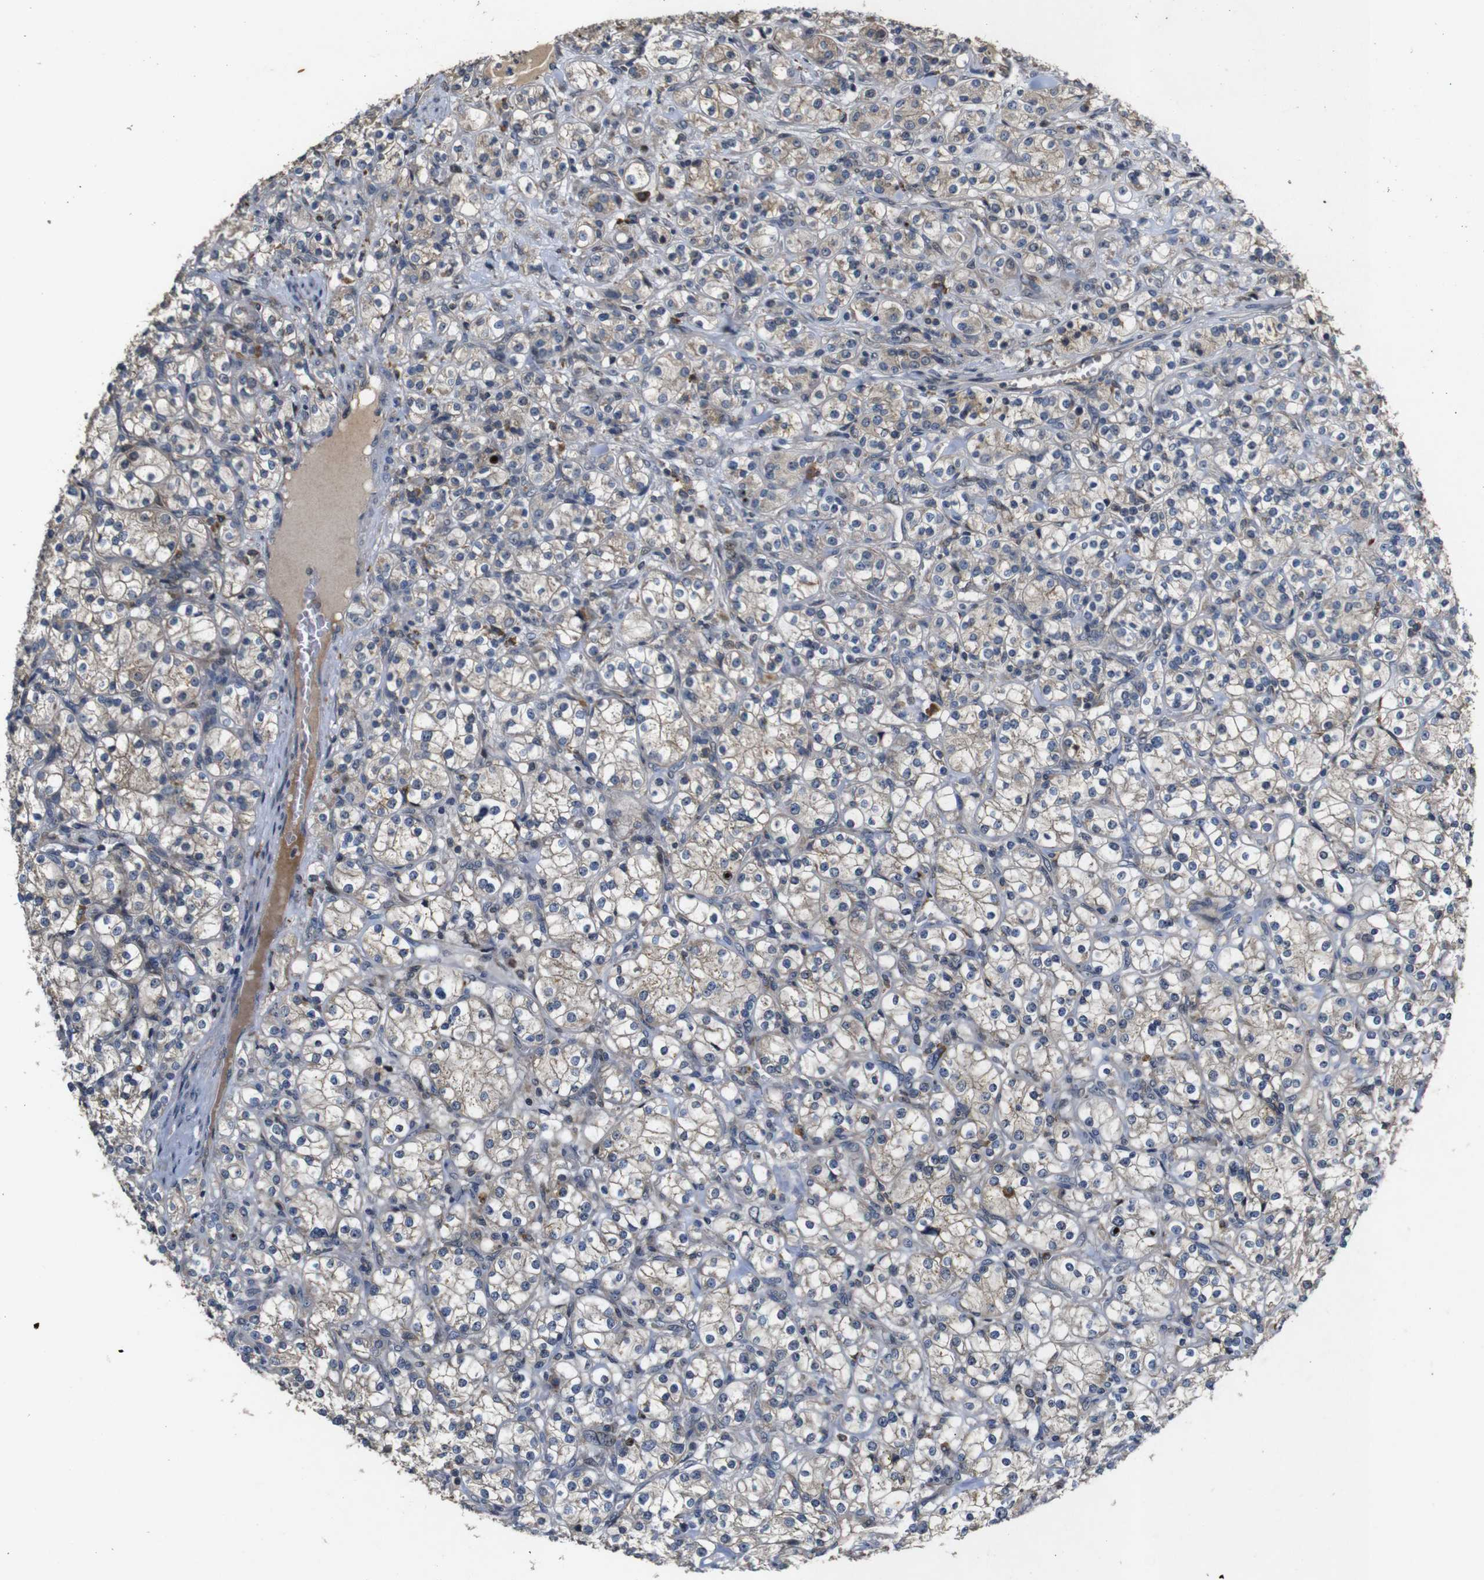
{"staining": {"intensity": "weak", "quantity": "25%-75%", "location": "cytoplasmic/membranous"}, "tissue": "renal cancer", "cell_type": "Tumor cells", "image_type": "cancer", "snomed": [{"axis": "morphology", "description": "Adenocarcinoma, NOS"}, {"axis": "topography", "description": "Kidney"}], "caption": "Weak cytoplasmic/membranous expression for a protein is identified in about 25%-75% of tumor cells of renal cancer (adenocarcinoma) using immunohistochemistry (IHC).", "gene": "MAGI2", "patient": {"sex": "male", "age": 77}}